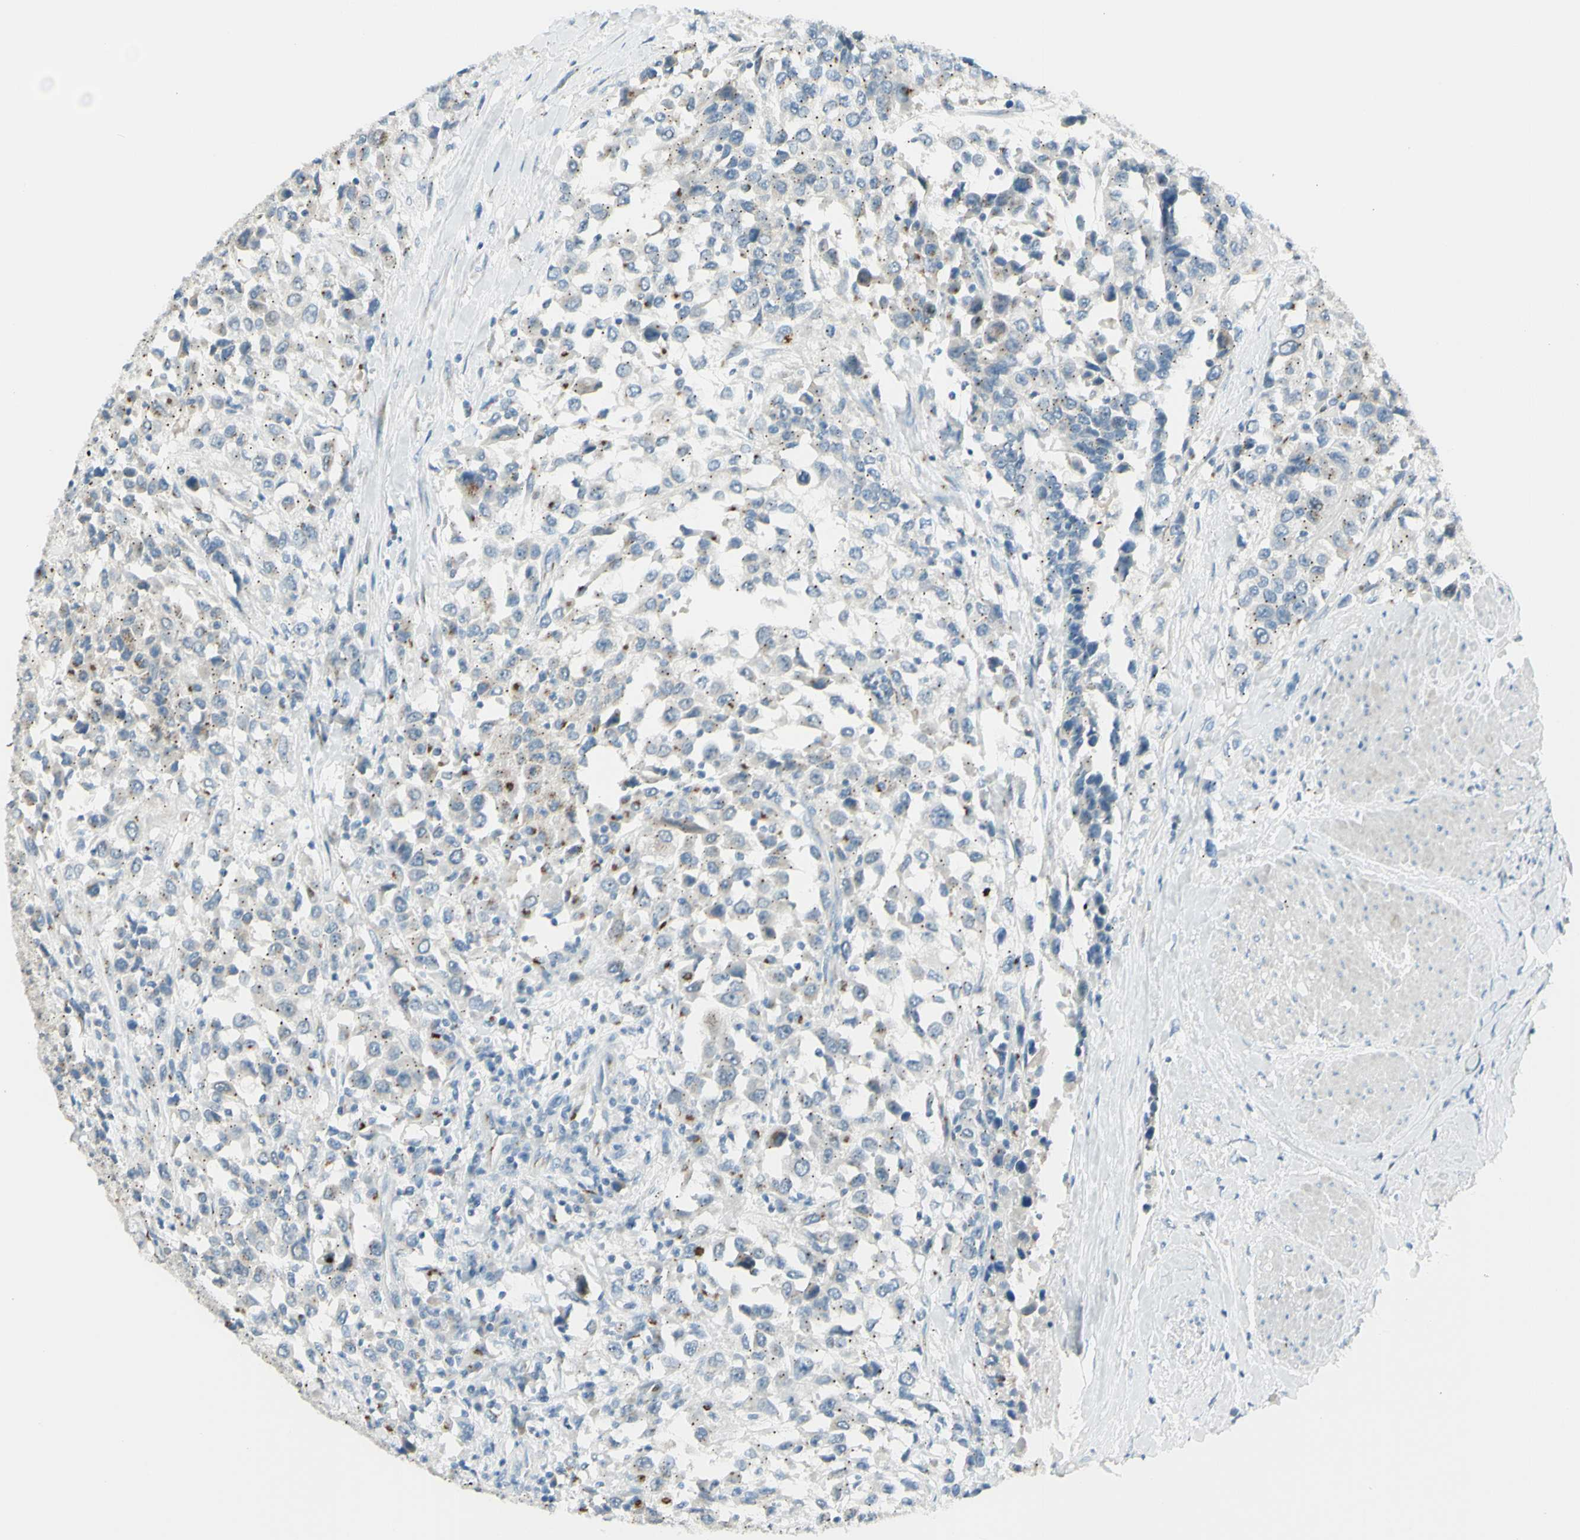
{"staining": {"intensity": "weak", "quantity": "25%-75%", "location": "cytoplasmic/membranous"}, "tissue": "urothelial cancer", "cell_type": "Tumor cells", "image_type": "cancer", "snomed": [{"axis": "morphology", "description": "Urothelial carcinoma, High grade"}, {"axis": "topography", "description": "Urinary bladder"}], "caption": "Human urothelial carcinoma (high-grade) stained with a protein marker reveals weak staining in tumor cells.", "gene": "B4GALT1", "patient": {"sex": "female", "age": 80}}